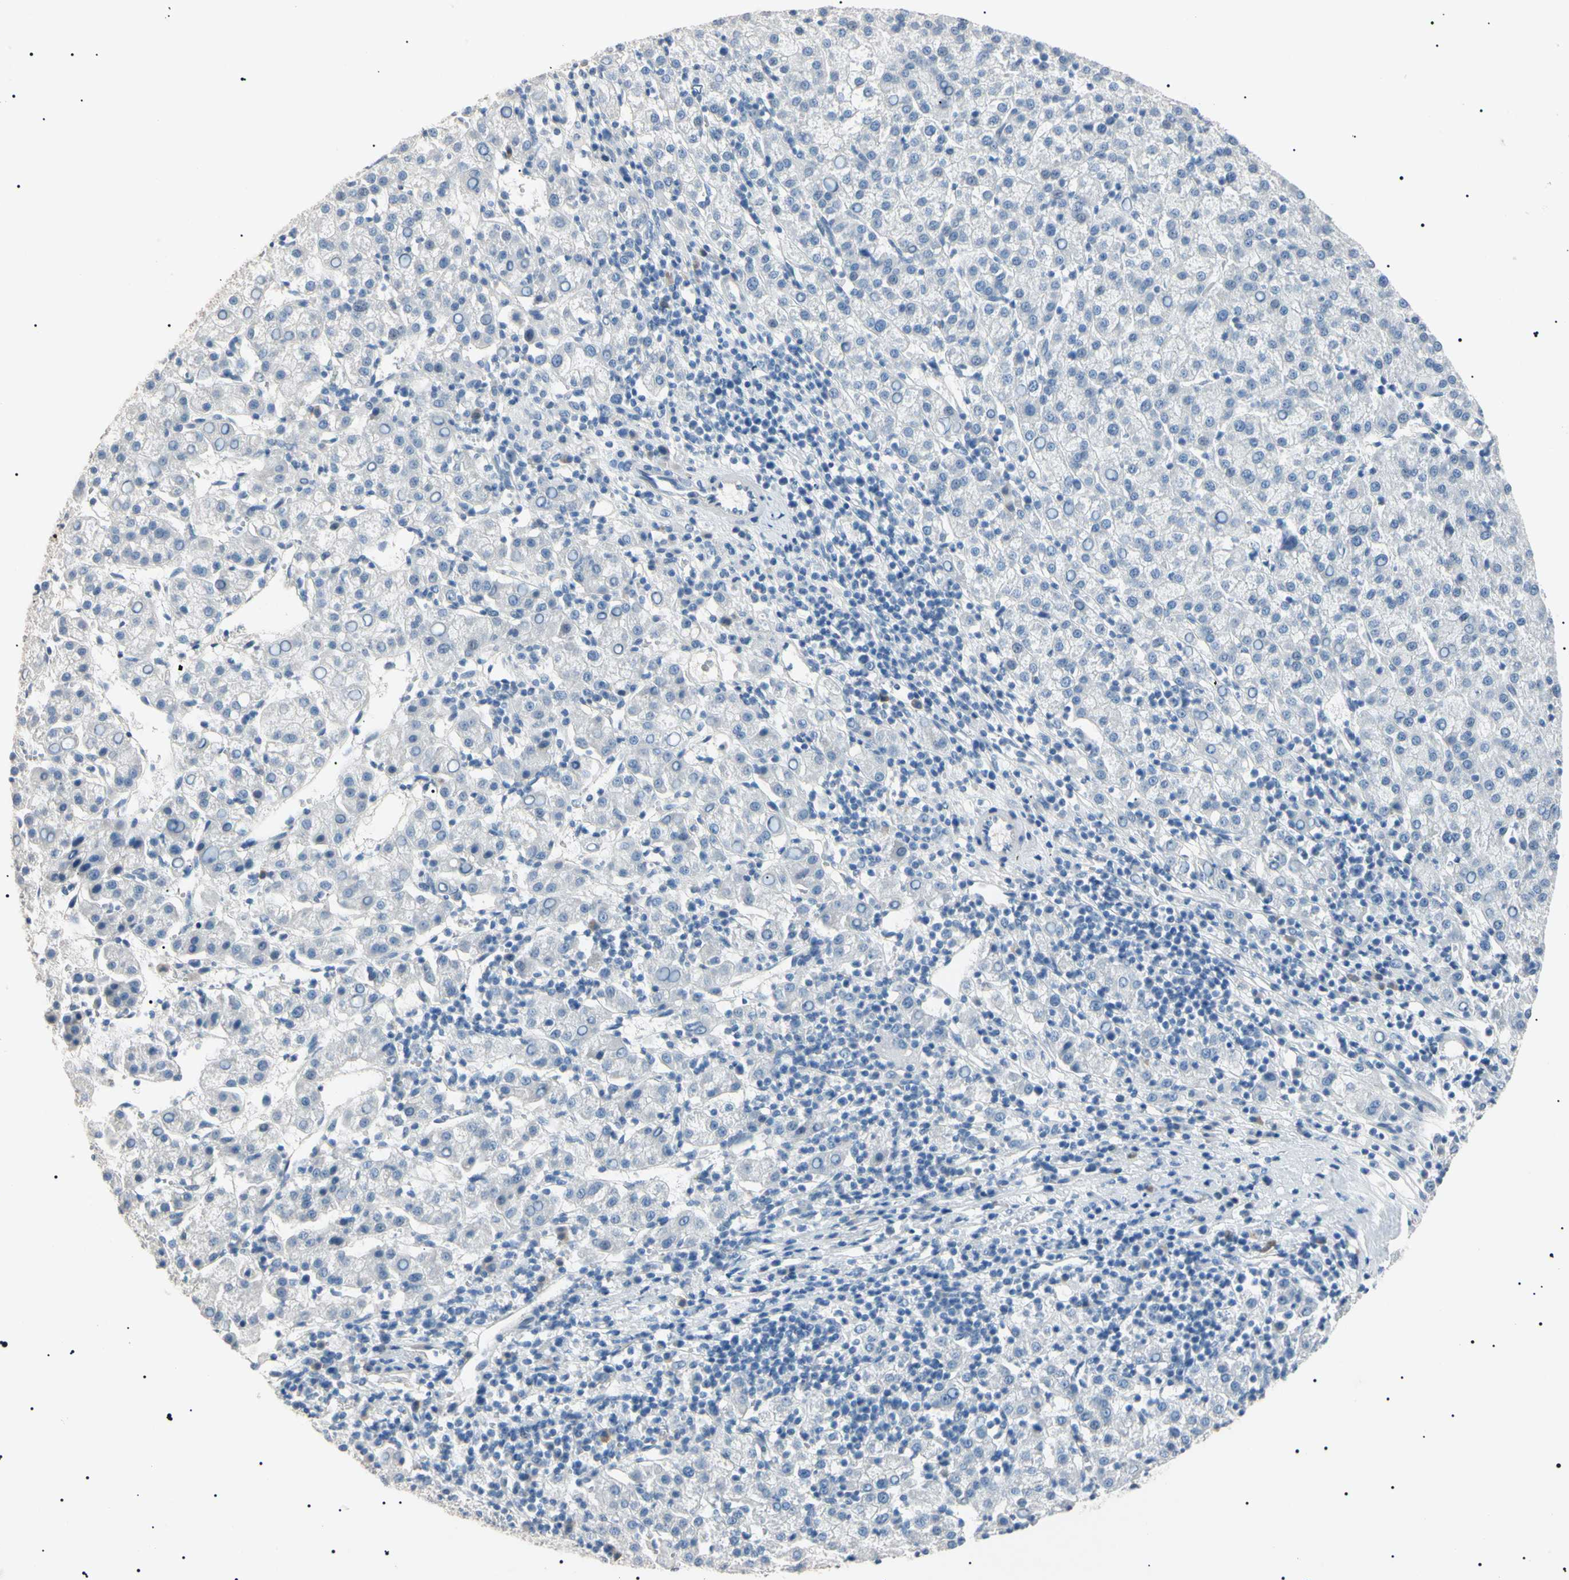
{"staining": {"intensity": "negative", "quantity": "none", "location": "none"}, "tissue": "liver cancer", "cell_type": "Tumor cells", "image_type": "cancer", "snomed": [{"axis": "morphology", "description": "Carcinoma, Hepatocellular, NOS"}, {"axis": "topography", "description": "Liver"}], "caption": "Tumor cells show no significant protein staining in liver hepatocellular carcinoma. Brightfield microscopy of immunohistochemistry (IHC) stained with DAB (brown) and hematoxylin (blue), captured at high magnification.", "gene": "CGB3", "patient": {"sex": "female", "age": 58}}